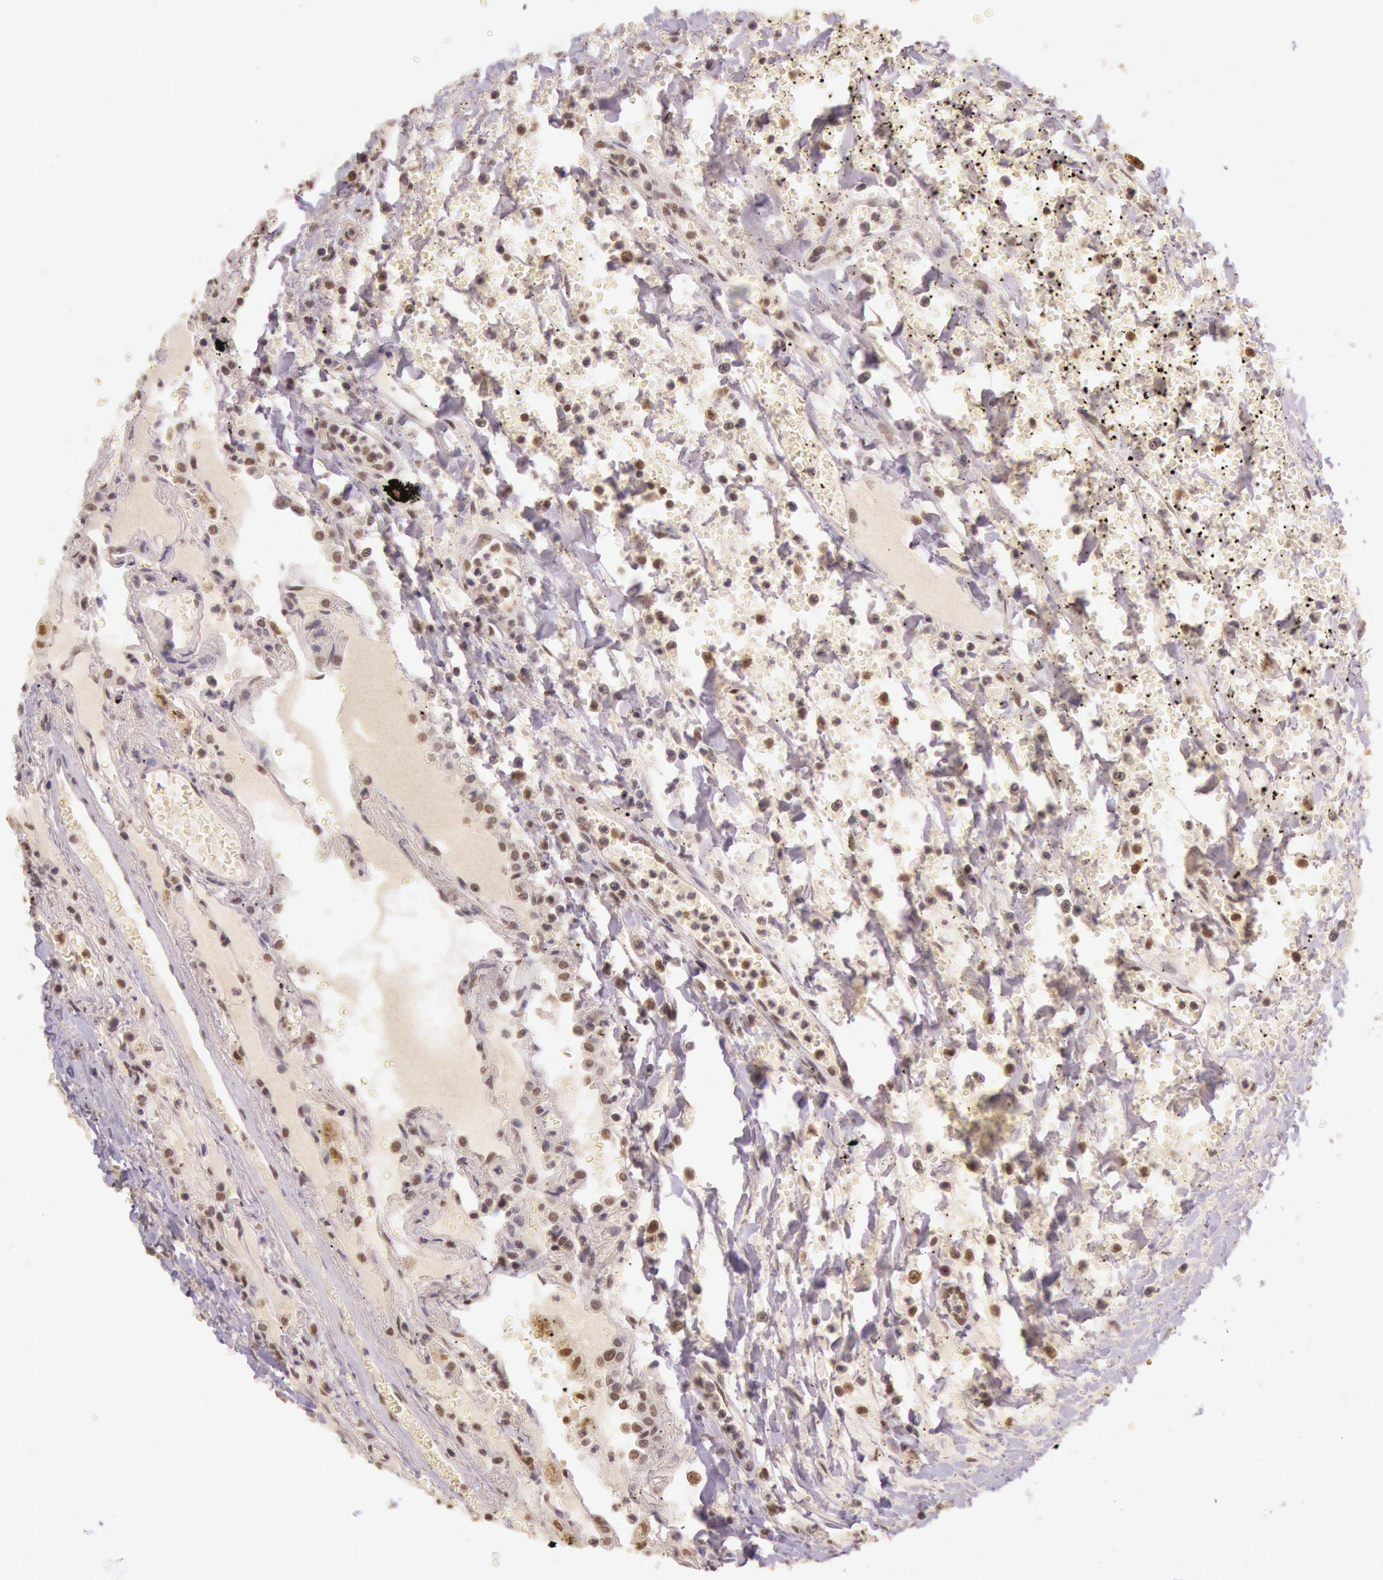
{"staining": {"intensity": "moderate", "quantity": "25%-75%", "location": "cytoplasmic/membranous"}, "tissue": "carcinoid", "cell_type": "Tumor cells", "image_type": "cancer", "snomed": [{"axis": "morphology", "description": "Carcinoid, malignant, NOS"}, {"axis": "topography", "description": "Bronchus"}], "caption": "The micrograph exhibits staining of malignant carcinoid, revealing moderate cytoplasmic/membranous protein positivity (brown color) within tumor cells.", "gene": "RTL10", "patient": {"sex": "male", "age": 55}}